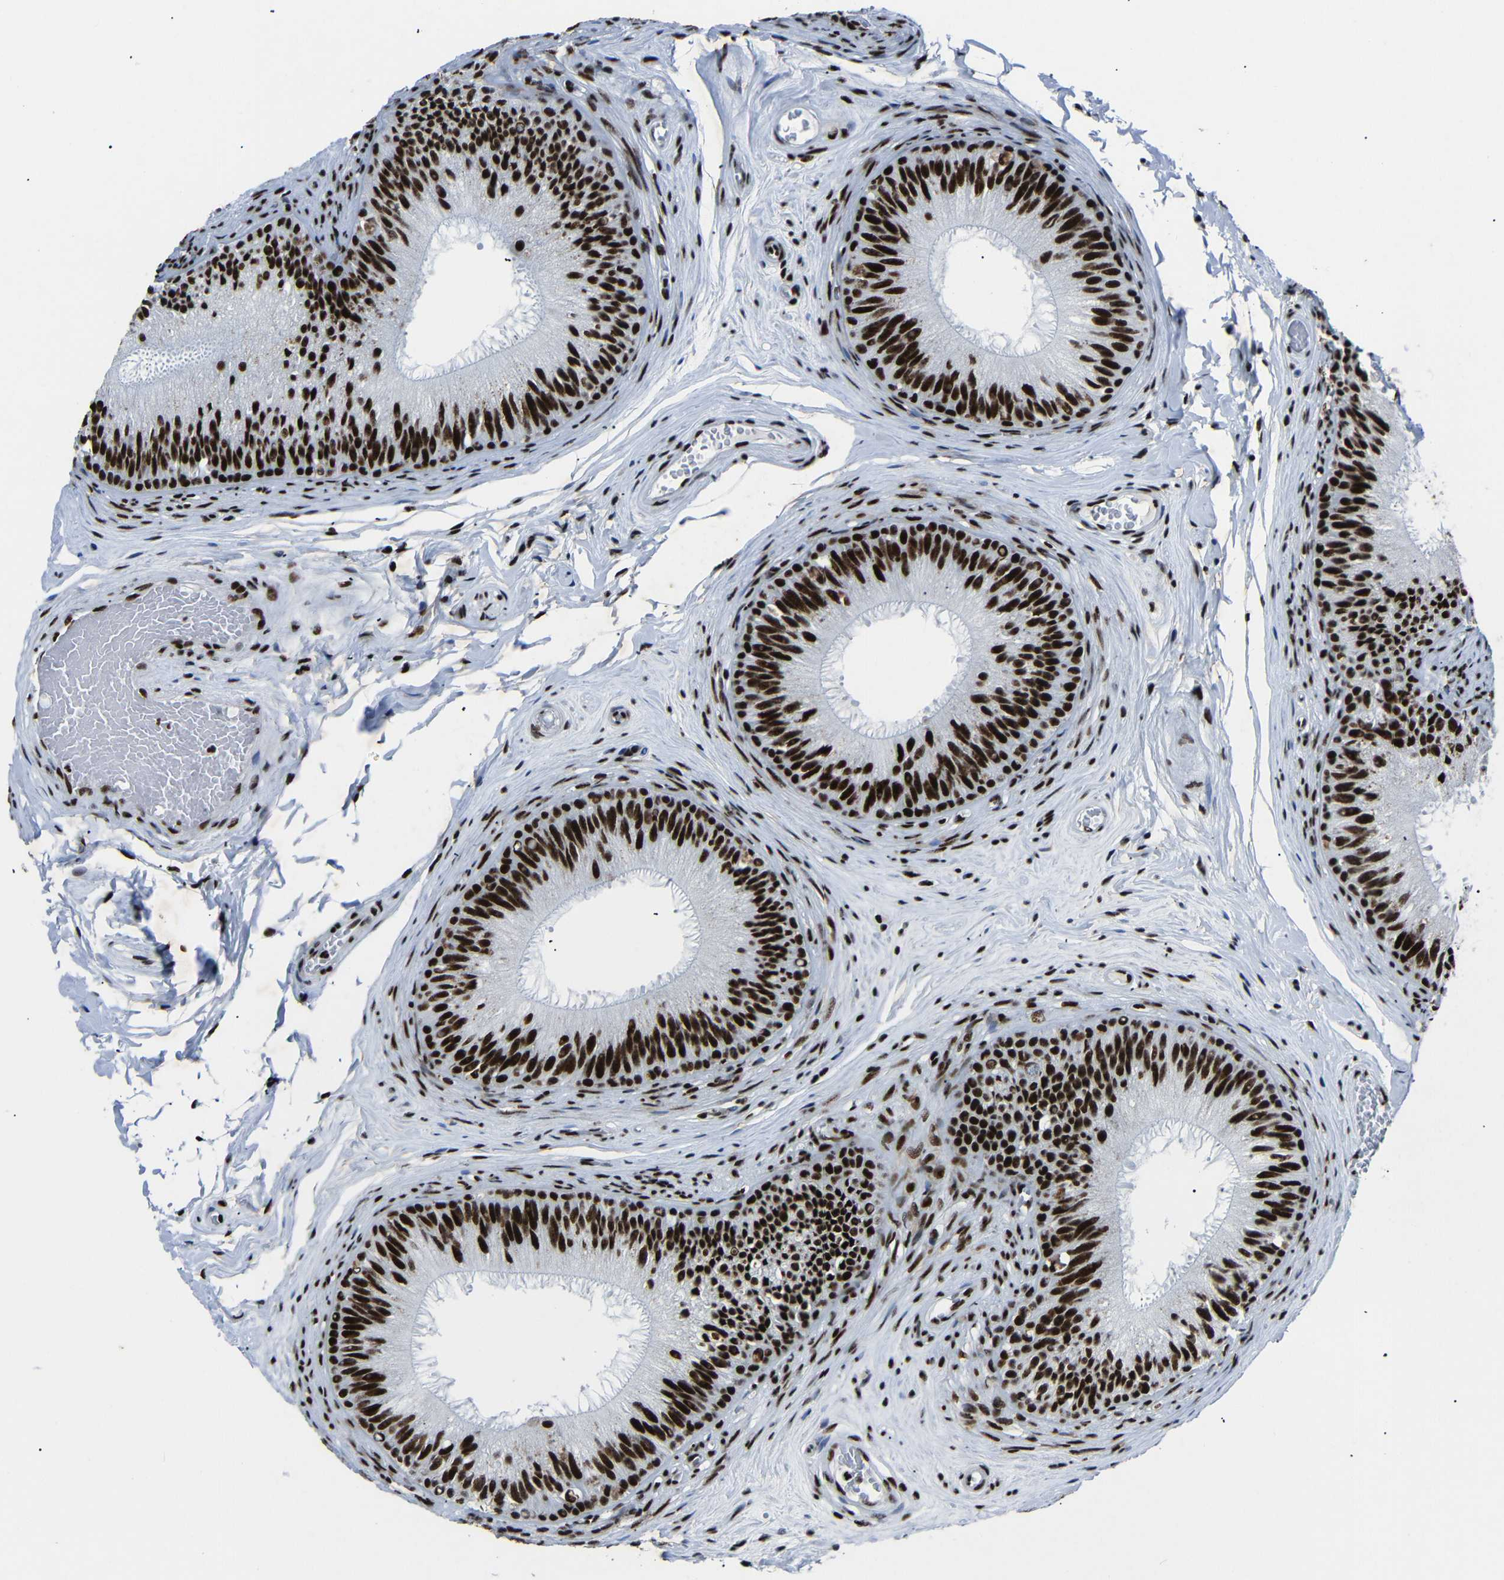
{"staining": {"intensity": "strong", "quantity": ">75%", "location": "nuclear"}, "tissue": "epididymis", "cell_type": "Glandular cells", "image_type": "normal", "snomed": [{"axis": "morphology", "description": "Normal tissue, NOS"}, {"axis": "topography", "description": "Testis"}, {"axis": "topography", "description": "Epididymis"}], "caption": "Glandular cells display high levels of strong nuclear expression in about >75% of cells in benign human epididymis.", "gene": "SRSF1", "patient": {"sex": "male", "age": 36}}